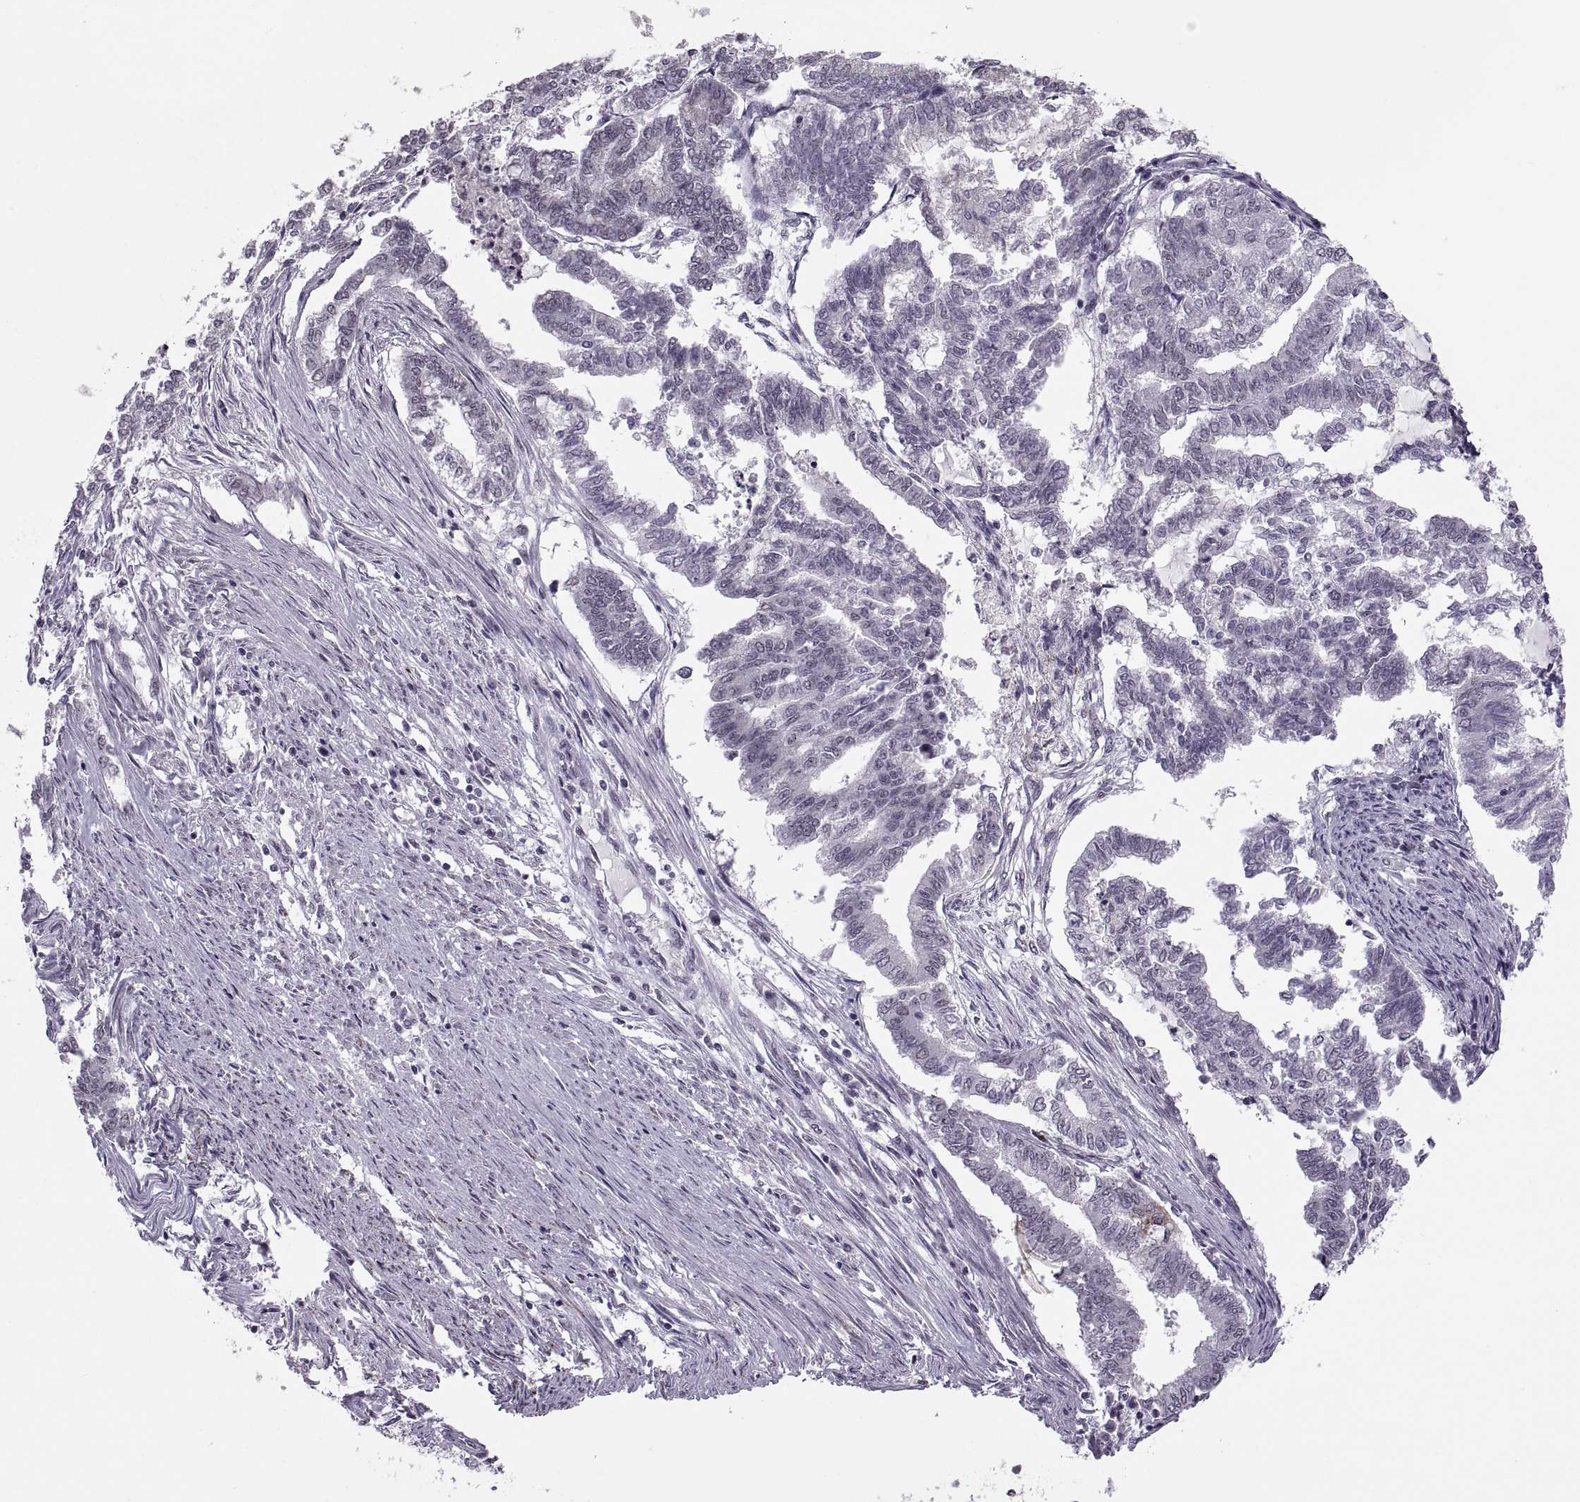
{"staining": {"intensity": "negative", "quantity": "none", "location": "none"}, "tissue": "endometrial cancer", "cell_type": "Tumor cells", "image_type": "cancer", "snomed": [{"axis": "morphology", "description": "Adenocarcinoma, NOS"}, {"axis": "topography", "description": "Endometrium"}], "caption": "Tumor cells are negative for protein expression in human endometrial adenocarcinoma.", "gene": "OTP", "patient": {"sex": "female", "age": 79}}